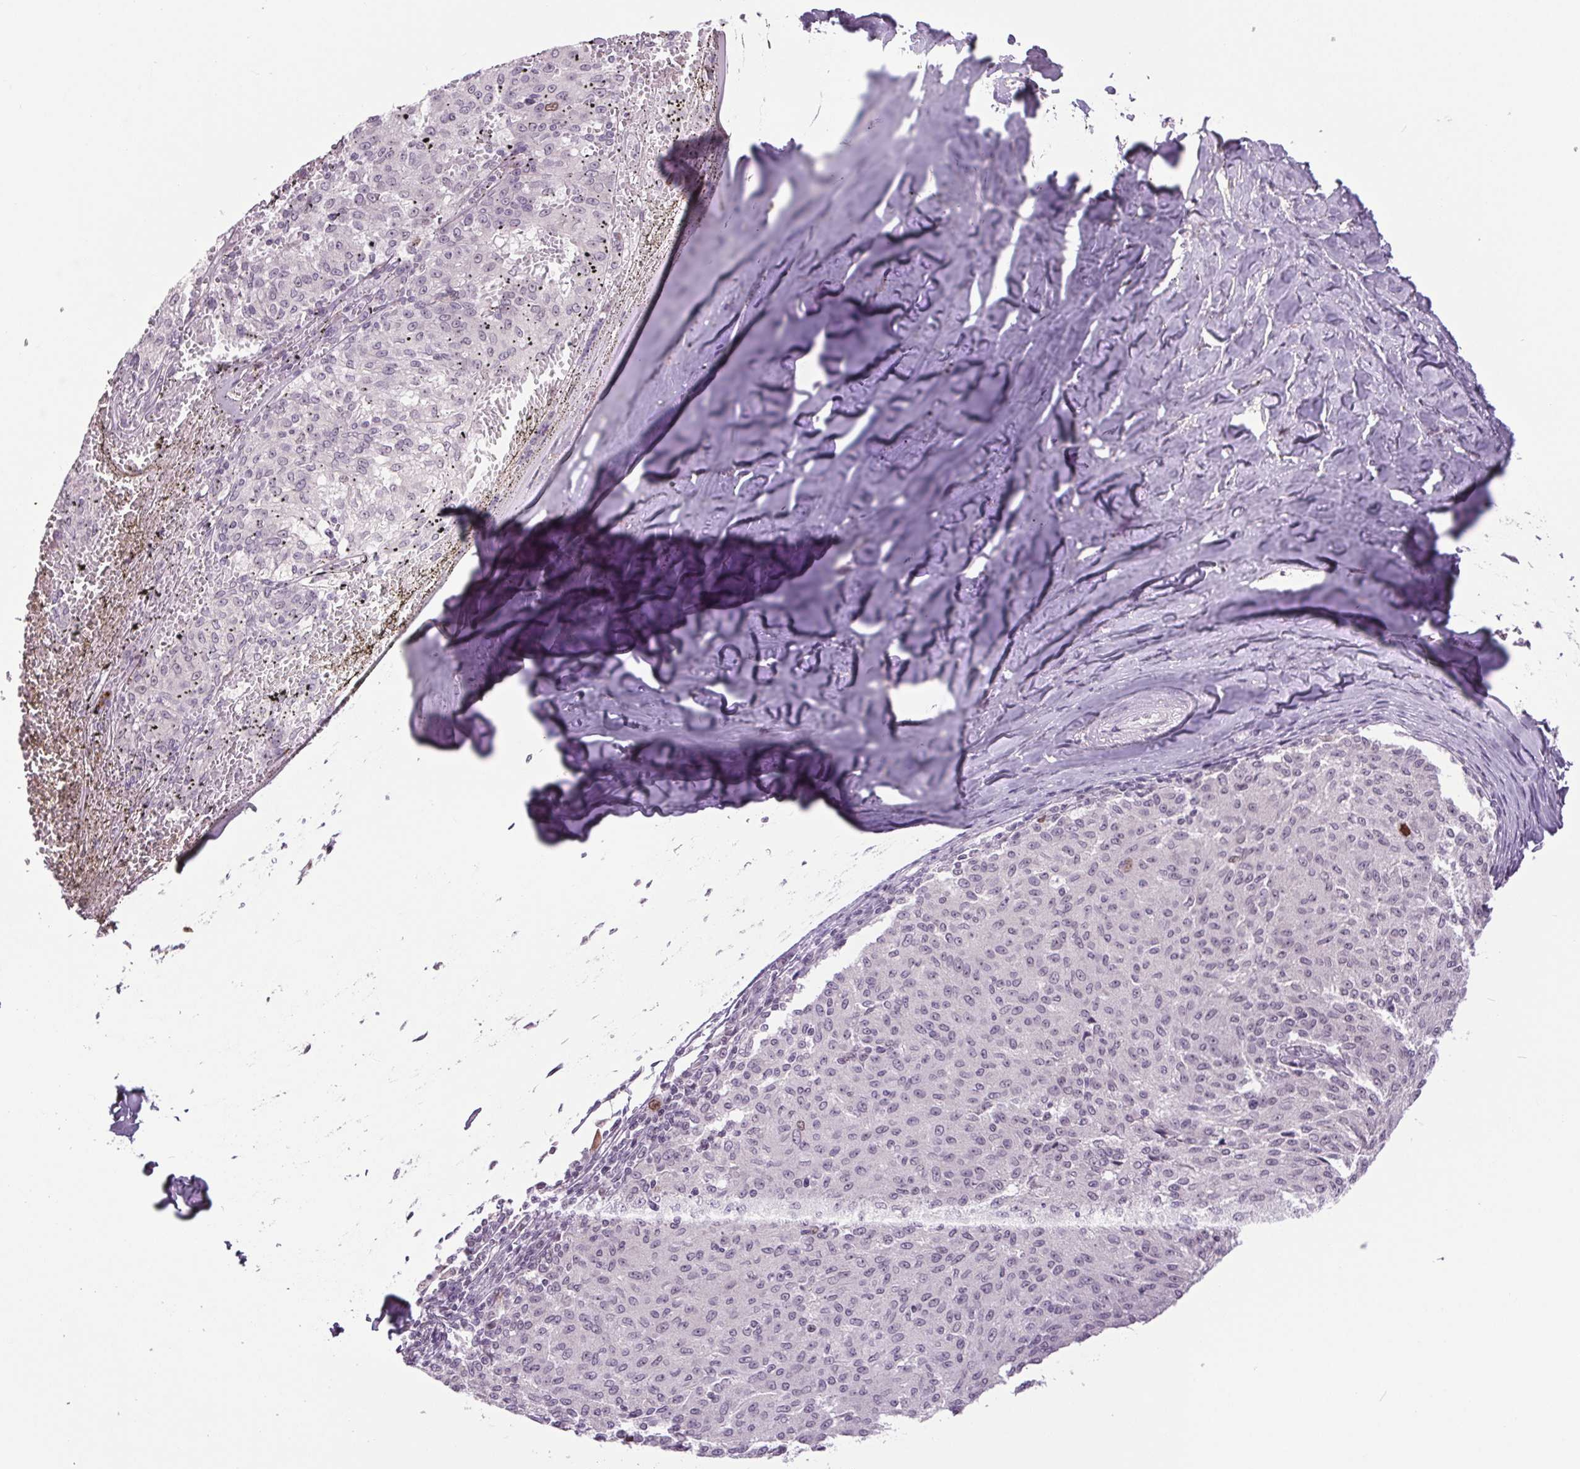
{"staining": {"intensity": "negative", "quantity": "none", "location": "none"}, "tissue": "melanoma", "cell_type": "Tumor cells", "image_type": "cancer", "snomed": [{"axis": "morphology", "description": "Malignant melanoma, NOS"}, {"axis": "topography", "description": "Skin"}], "caption": "This is a image of IHC staining of melanoma, which shows no staining in tumor cells. Brightfield microscopy of immunohistochemistry (IHC) stained with DAB (3,3'-diaminobenzidine) (brown) and hematoxylin (blue), captured at high magnification.", "gene": "SMIM6", "patient": {"sex": "female", "age": 72}}